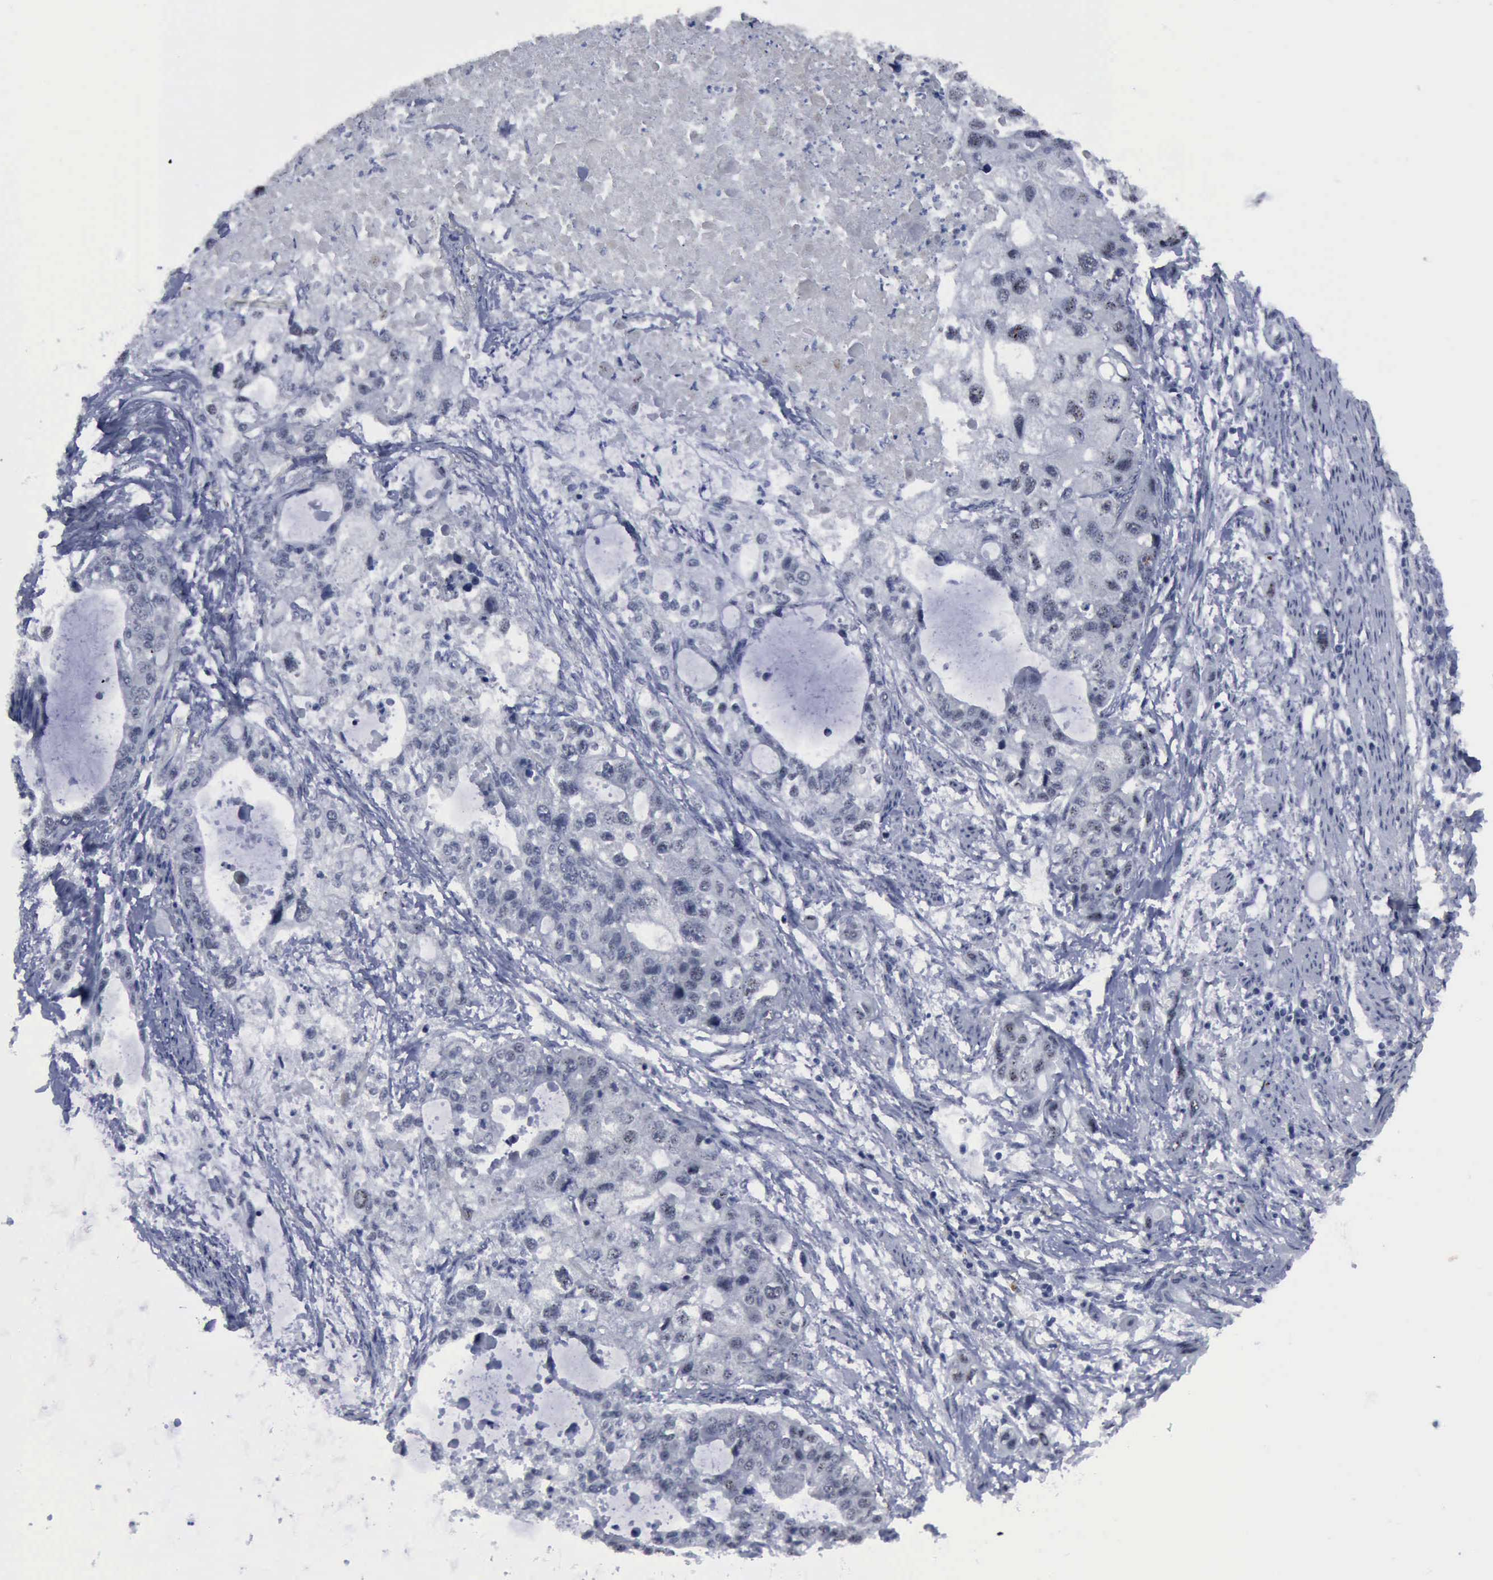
{"staining": {"intensity": "negative", "quantity": "none", "location": "none"}, "tissue": "stomach cancer", "cell_type": "Tumor cells", "image_type": "cancer", "snomed": [{"axis": "morphology", "description": "Adenocarcinoma, NOS"}, {"axis": "topography", "description": "Stomach, upper"}], "caption": "This photomicrograph is of stomach cancer (adenocarcinoma) stained with IHC to label a protein in brown with the nuclei are counter-stained blue. There is no staining in tumor cells.", "gene": "BRD1", "patient": {"sex": "female", "age": 52}}